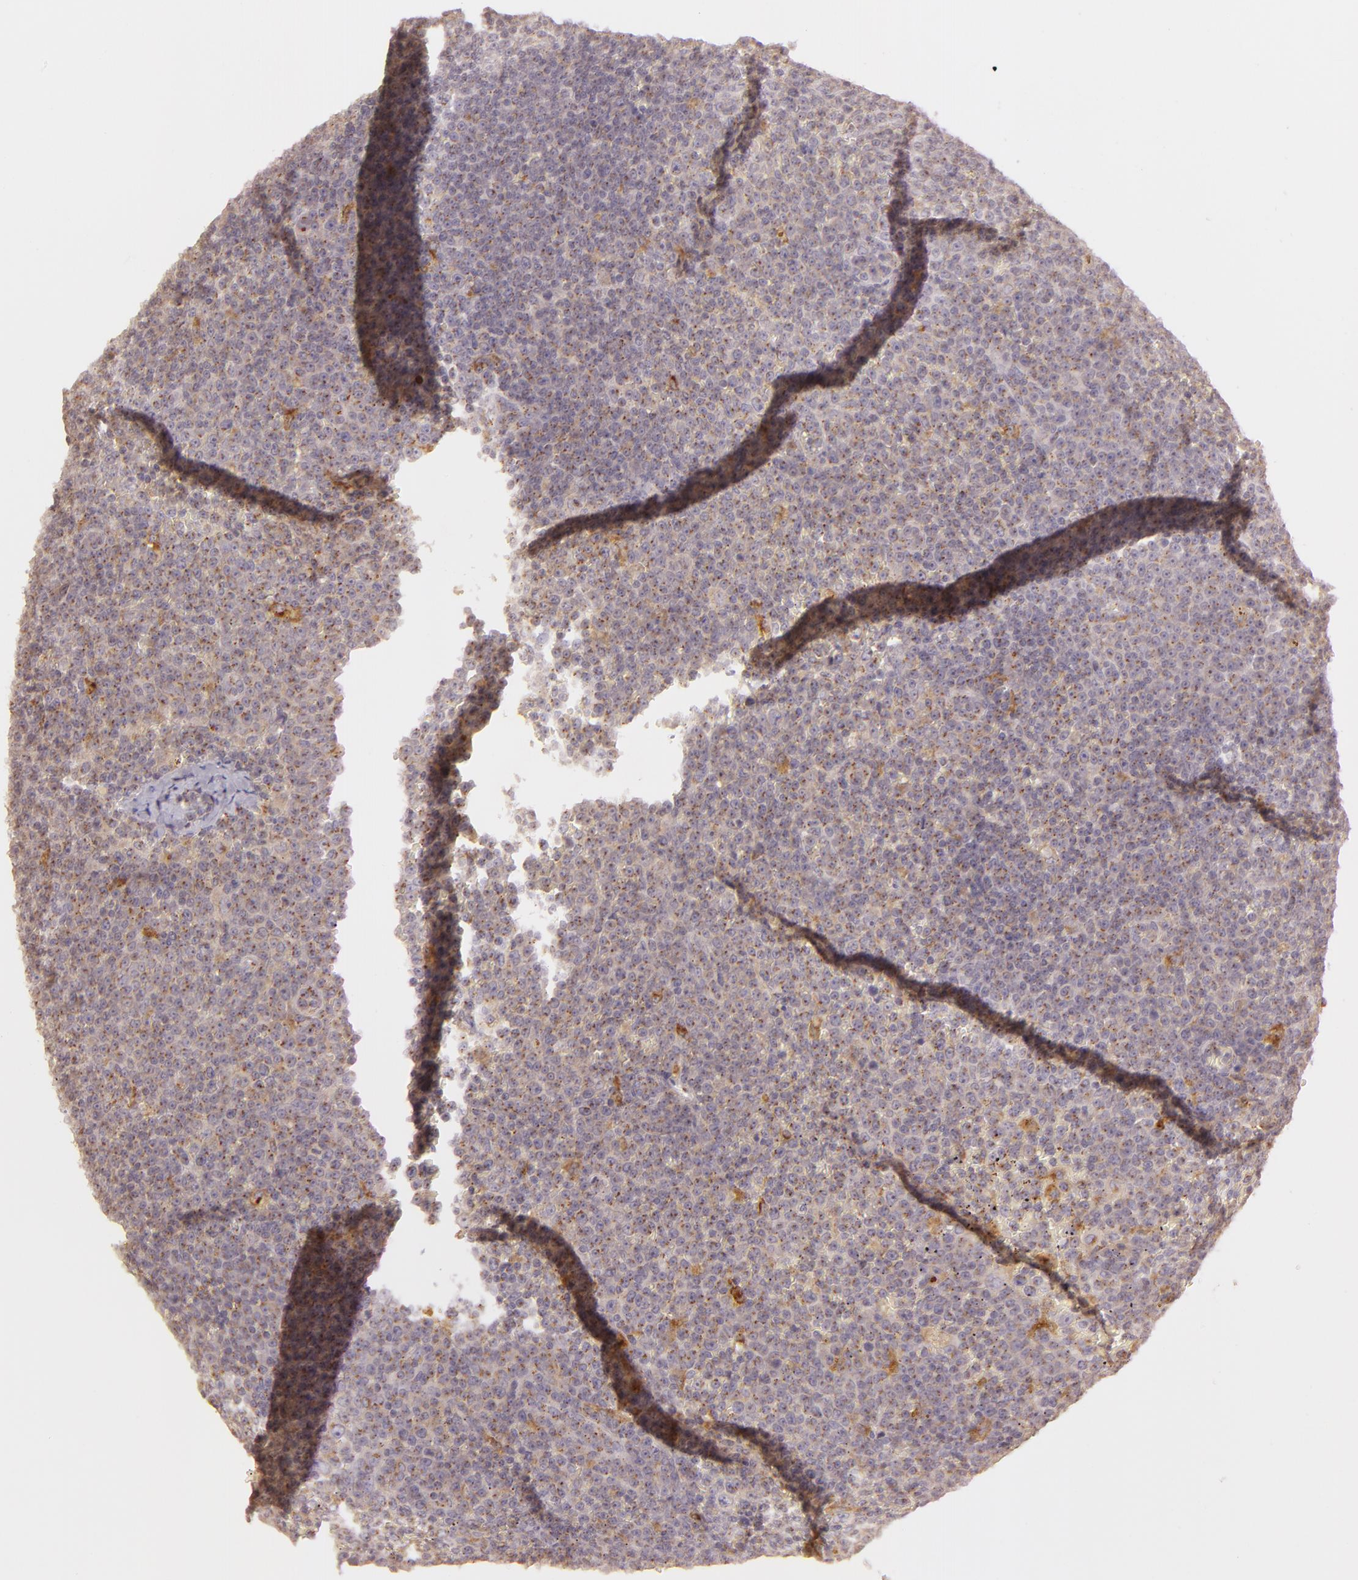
{"staining": {"intensity": "weak", "quantity": ">75%", "location": "cytoplasmic/membranous"}, "tissue": "lymphoma", "cell_type": "Tumor cells", "image_type": "cancer", "snomed": [{"axis": "morphology", "description": "Malignant lymphoma, non-Hodgkin's type, Low grade"}, {"axis": "topography", "description": "Lymph node"}], "caption": "There is low levels of weak cytoplasmic/membranous expression in tumor cells of lymphoma, as demonstrated by immunohistochemical staining (brown color).", "gene": "LGMN", "patient": {"sex": "male", "age": 50}}